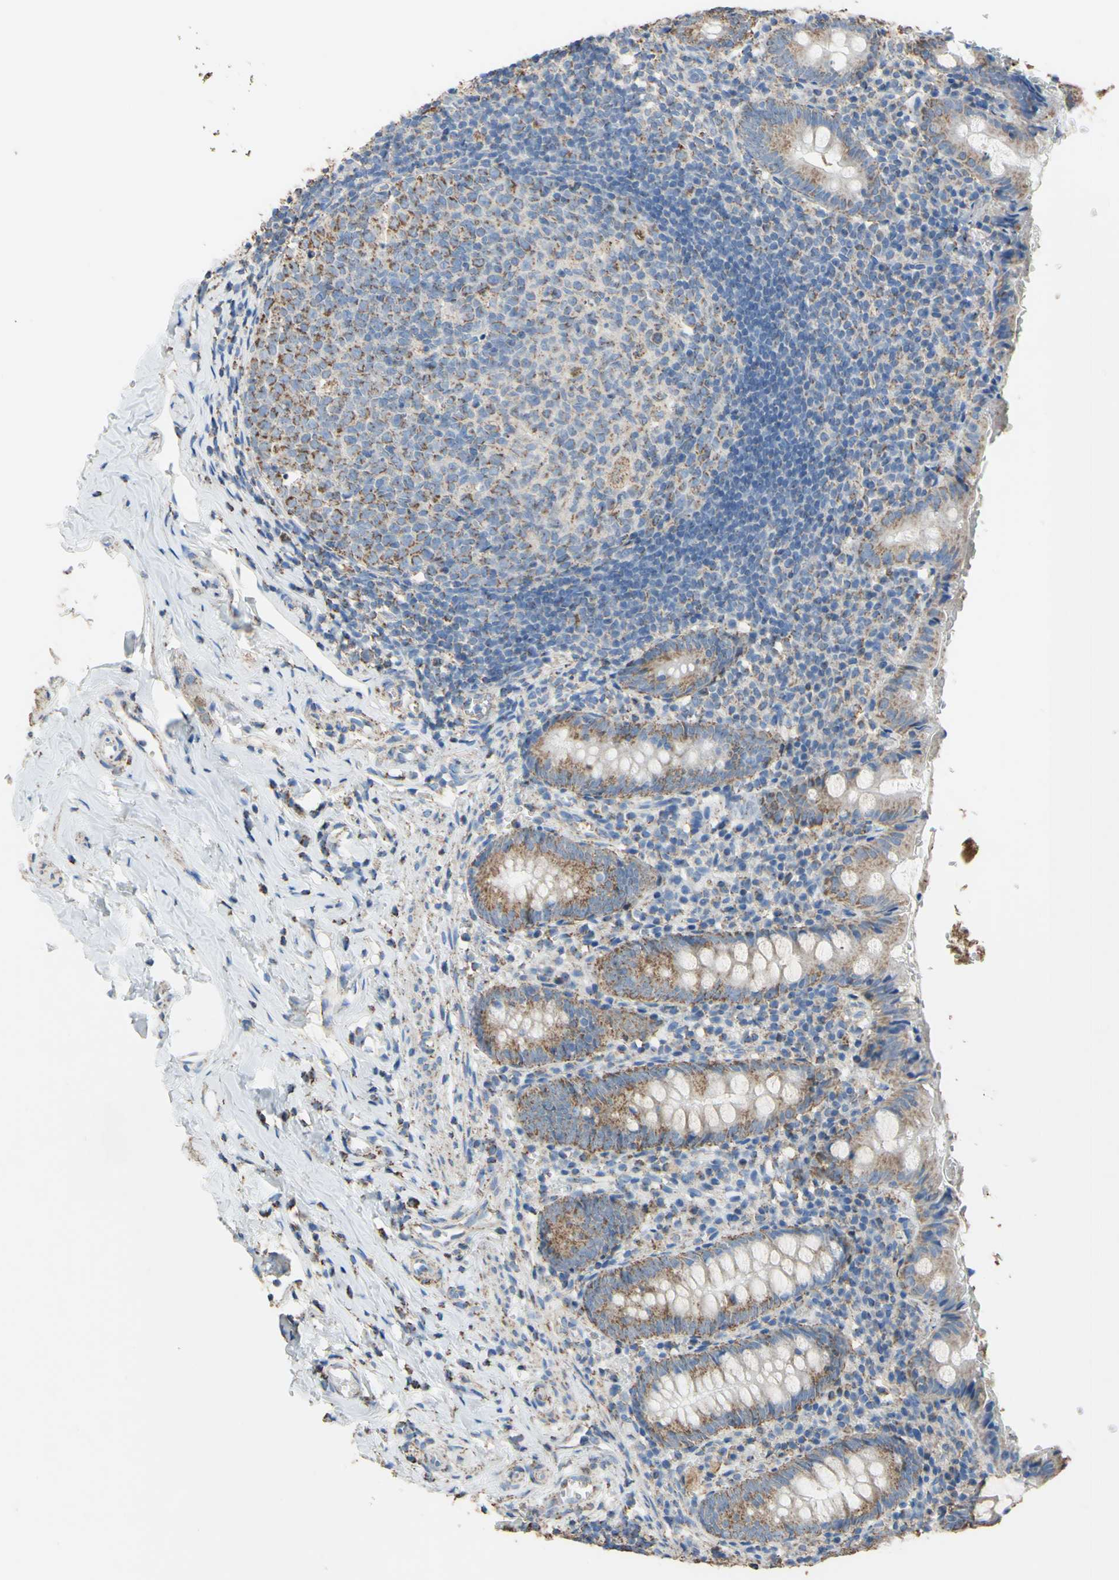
{"staining": {"intensity": "moderate", "quantity": "25%-75%", "location": "cytoplasmic/membranous"}, "tissue": "appendix", "cell_type": "Glandular cells", "image_type": "normal", "snomed": [{"axis": "morphology", "description": "Normal tissue, NOS"}, {"axis": "topography", "description": "Appendix"}], "caption": "Human appendix stained with a brown dye exhibits moderate cytoplasmic/membranous positive positivity in approximately 25%-75% of glandular cells.", "gene": "CMKLR2", "patient": {"sex": "female", "age": 10}}